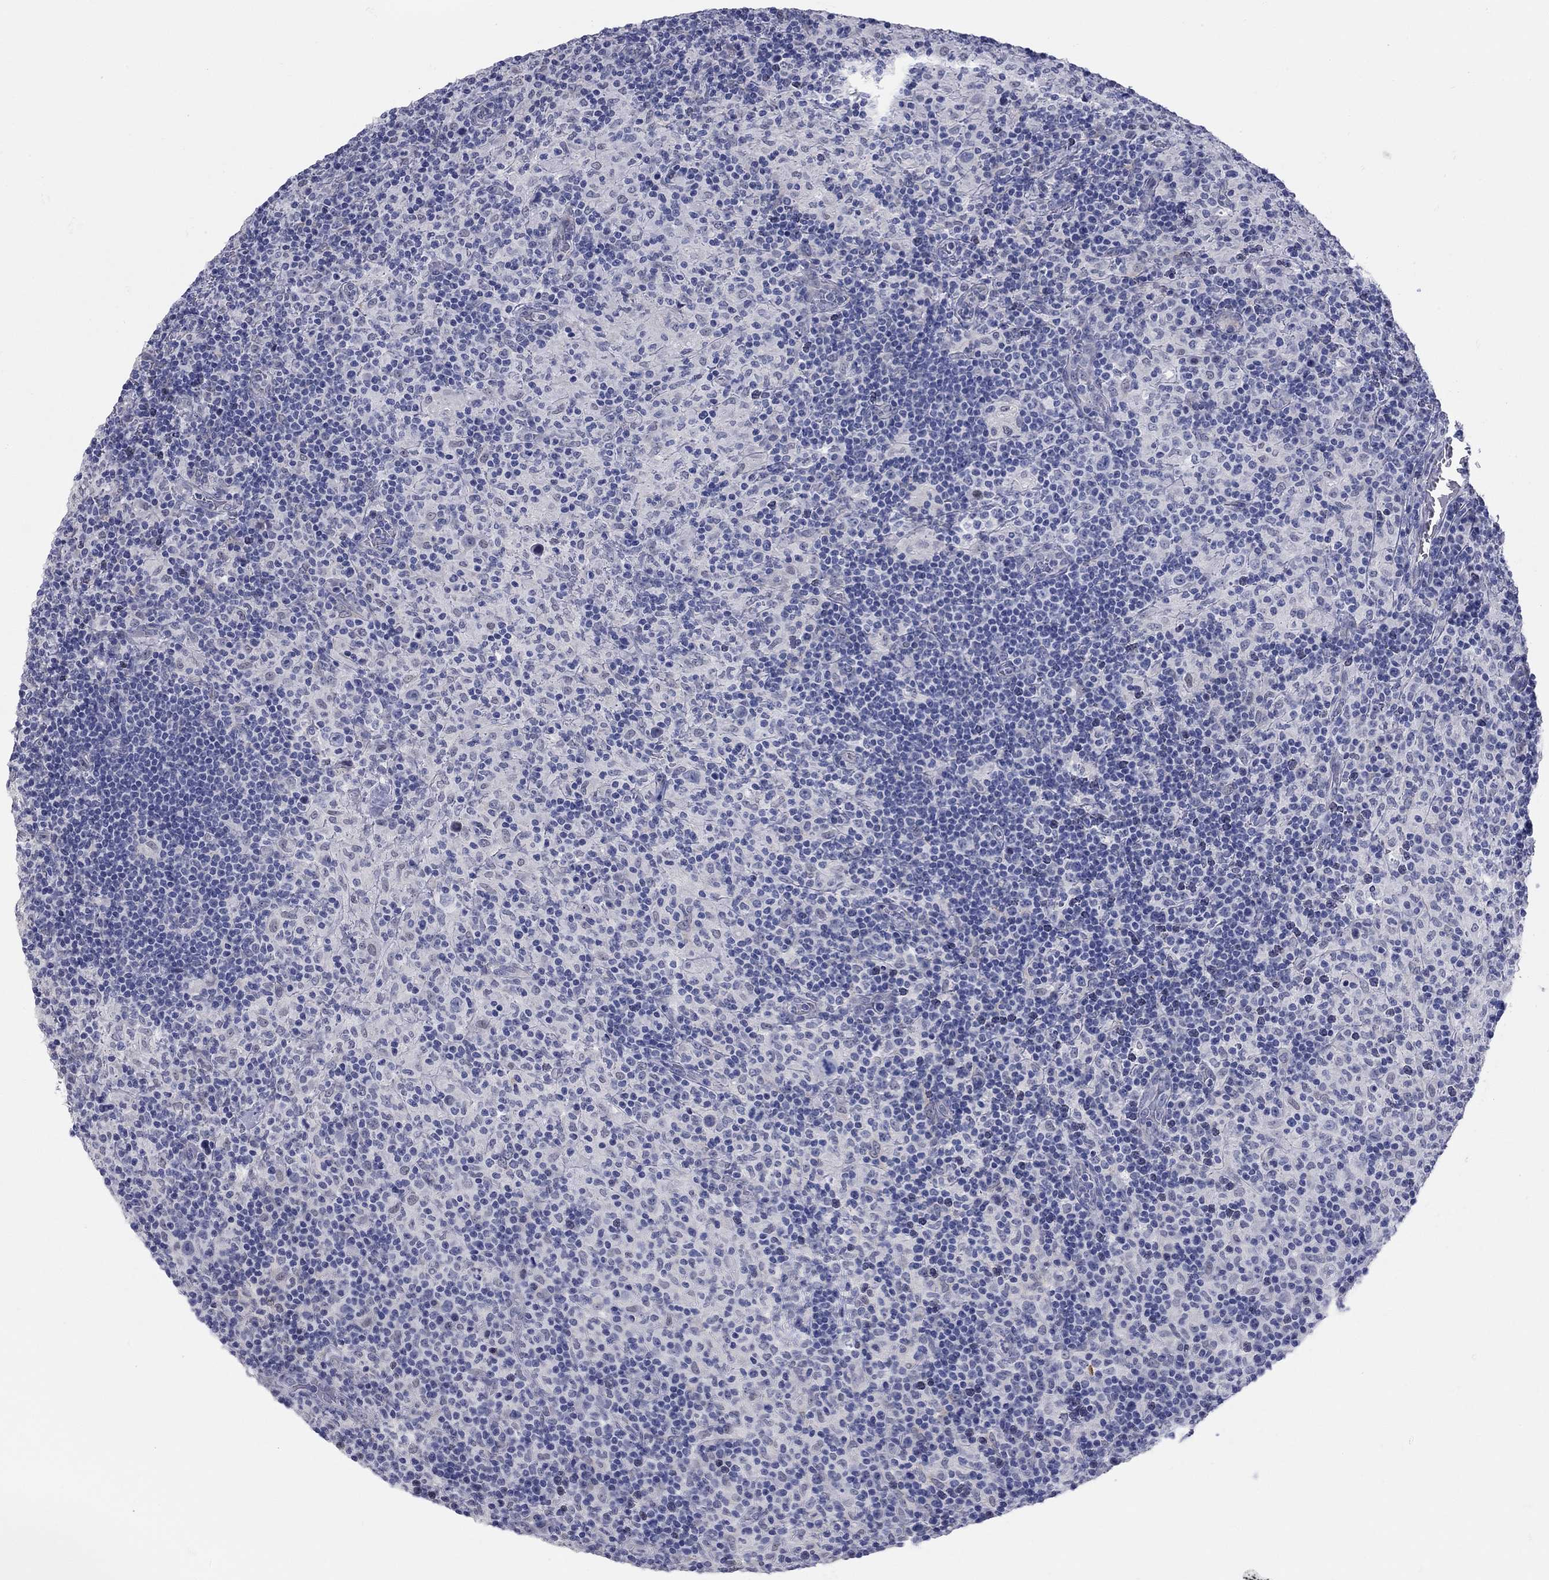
{"staining": {"intensity": "negative", "quantity": "none", "location": "none"}, "tissue": "lymphoma", "cell_type": "Tumor cells", "image_type": "cancer", "snomed": [{"axis": "morphology", "description": "Hodgkin's disease, NOS"}, {"axis": "topography", "description": "Lymph node"}], "caption": "IHC micrograph of neoplastic tissue: lymphoma stained with DAB demonstrates no significant protein expression in tumor cells.", "gene": "WASF3", "patient": {"sex": "male", "age": 70}}